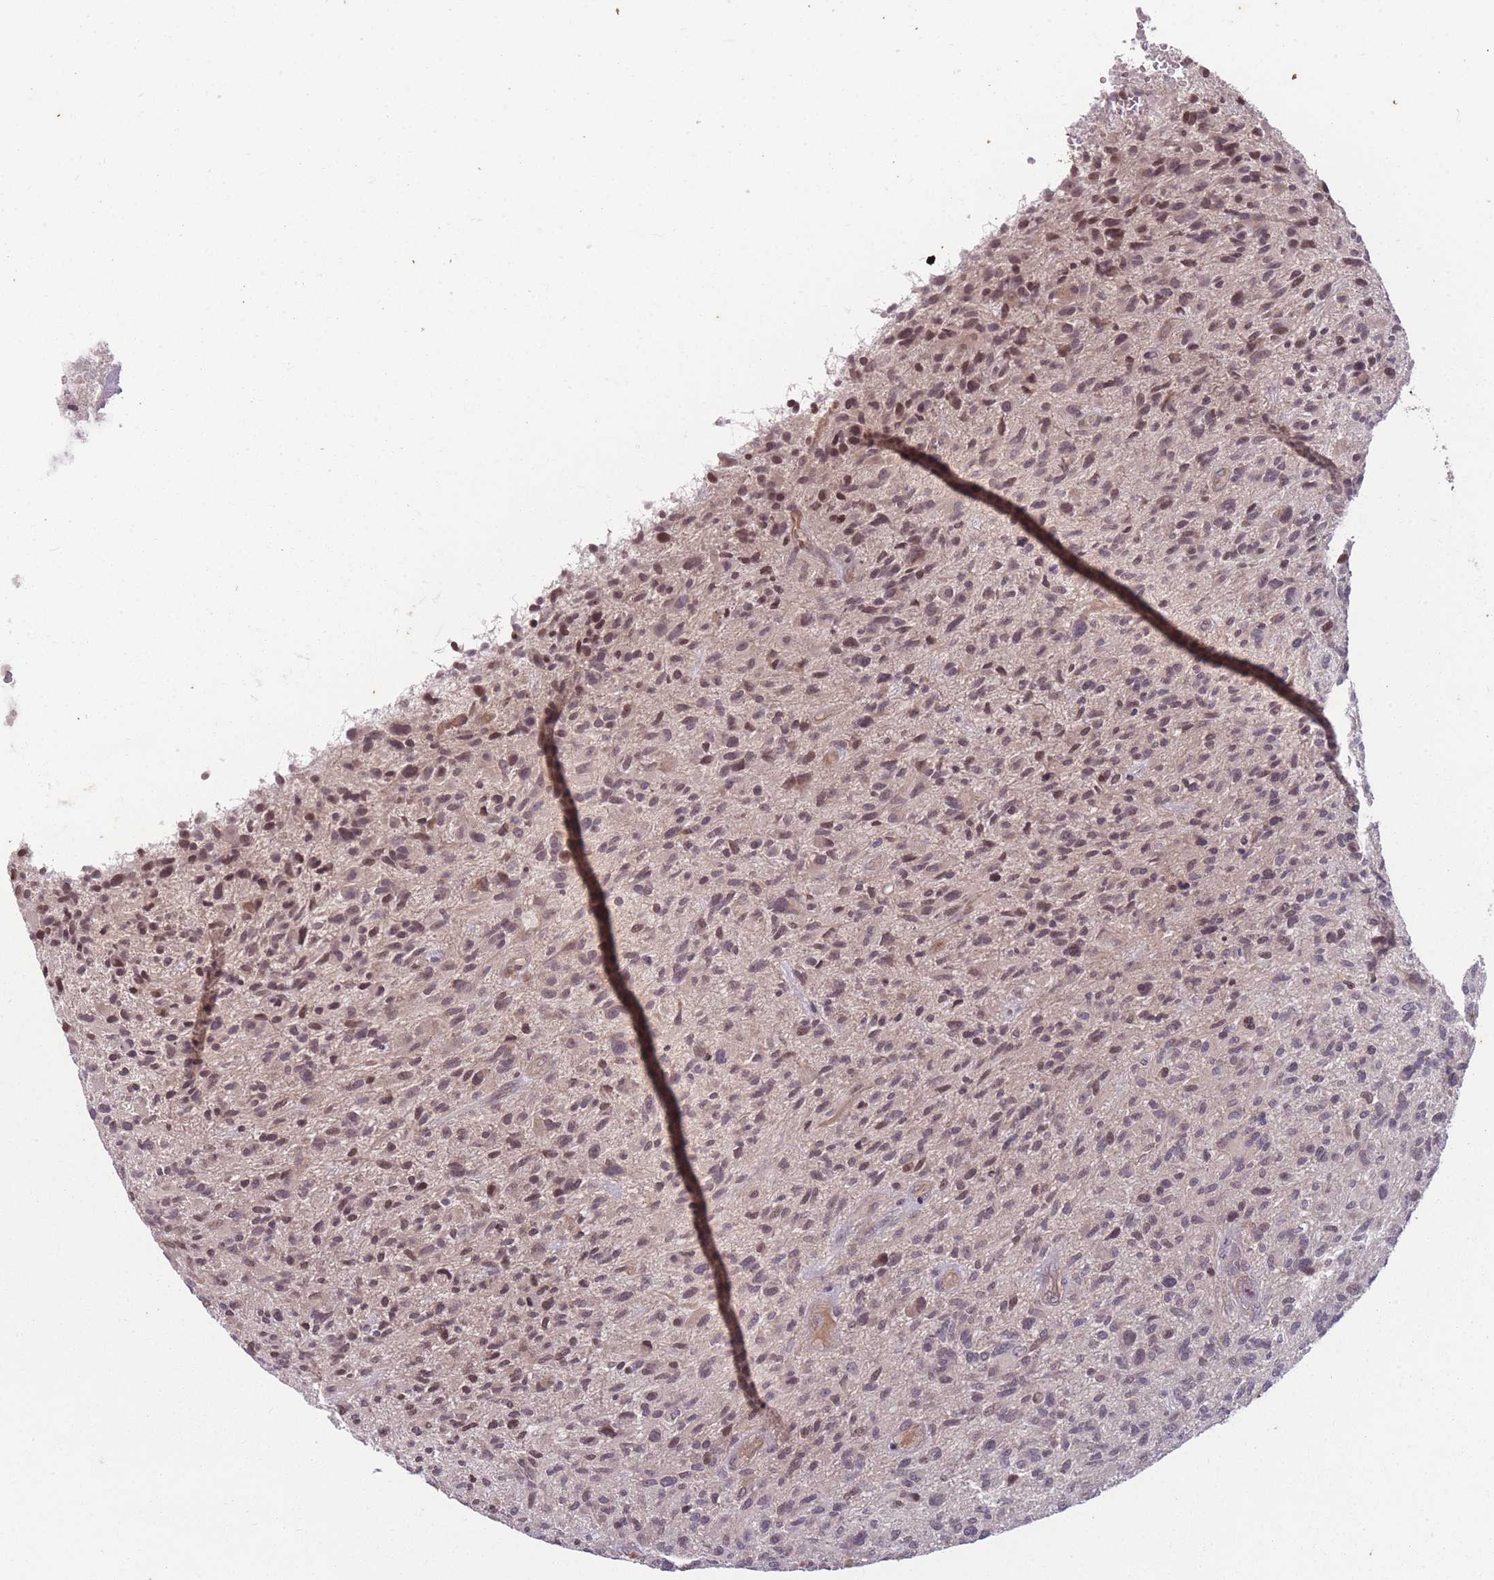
{"staining": {"intensity": "weak", "quantity": "25%-75%", "location": "nuclear"}, "tissue": "glioma", "cell_type": "Tumor cells", "image_type": "cancer", "snomed": [{"axis": "morphology", "description": "Glioma, malignant, High grade"}, {"axis": "topography", "description": "Brain"}], "caption": "The histopathology image displays immunohistochemical staining of glioma. There is weak nuclear staining is appreciated in approximately 25%-75% of tumor cells.", "gene": "GGT5", "patient": {"sex": "male", "age": 47}}